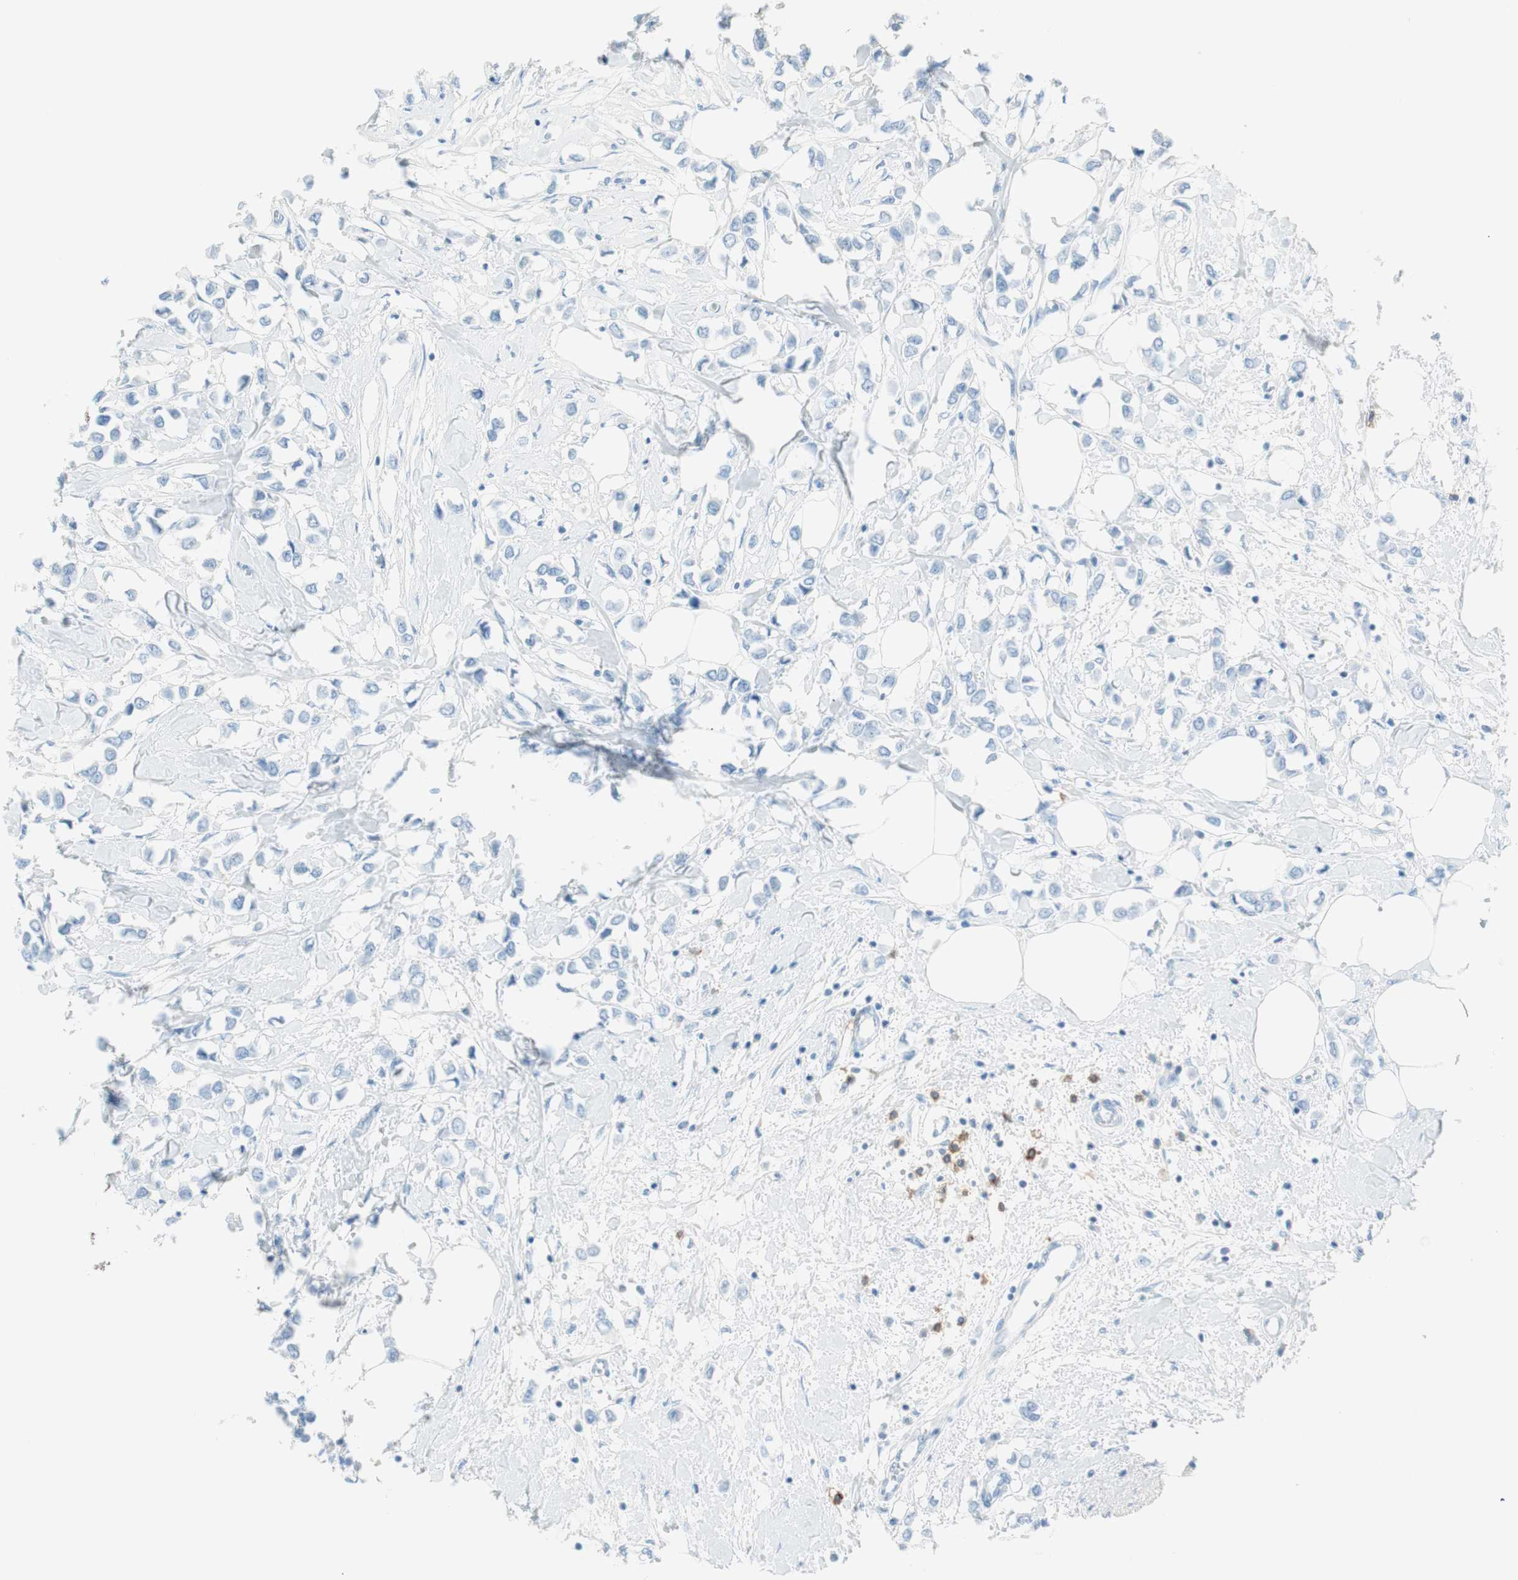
{"staining": {"intensity": "negative", "quantity": "none", "location": "none"}, "tissue": "breast cancer", "cell_type": "Tumor cells", "image_type": "cancer", "snomed": [{"axis": "morphology", "description": "Lobular carcinoma"}, {"axis": "topography", "description": "Breast"}], "caption": "Histopathology image shows no protein expression in tumor cells of breast cancer (lobular carcinoma) tissue. The staining was performed using DAB to visualize the protein expression in brown, while the nuclei were stained in blue with hematoxylin (Magnification: 20x).", "gene": "TNFRSF13C", "patient": {"sex": "female", "age": 51}}